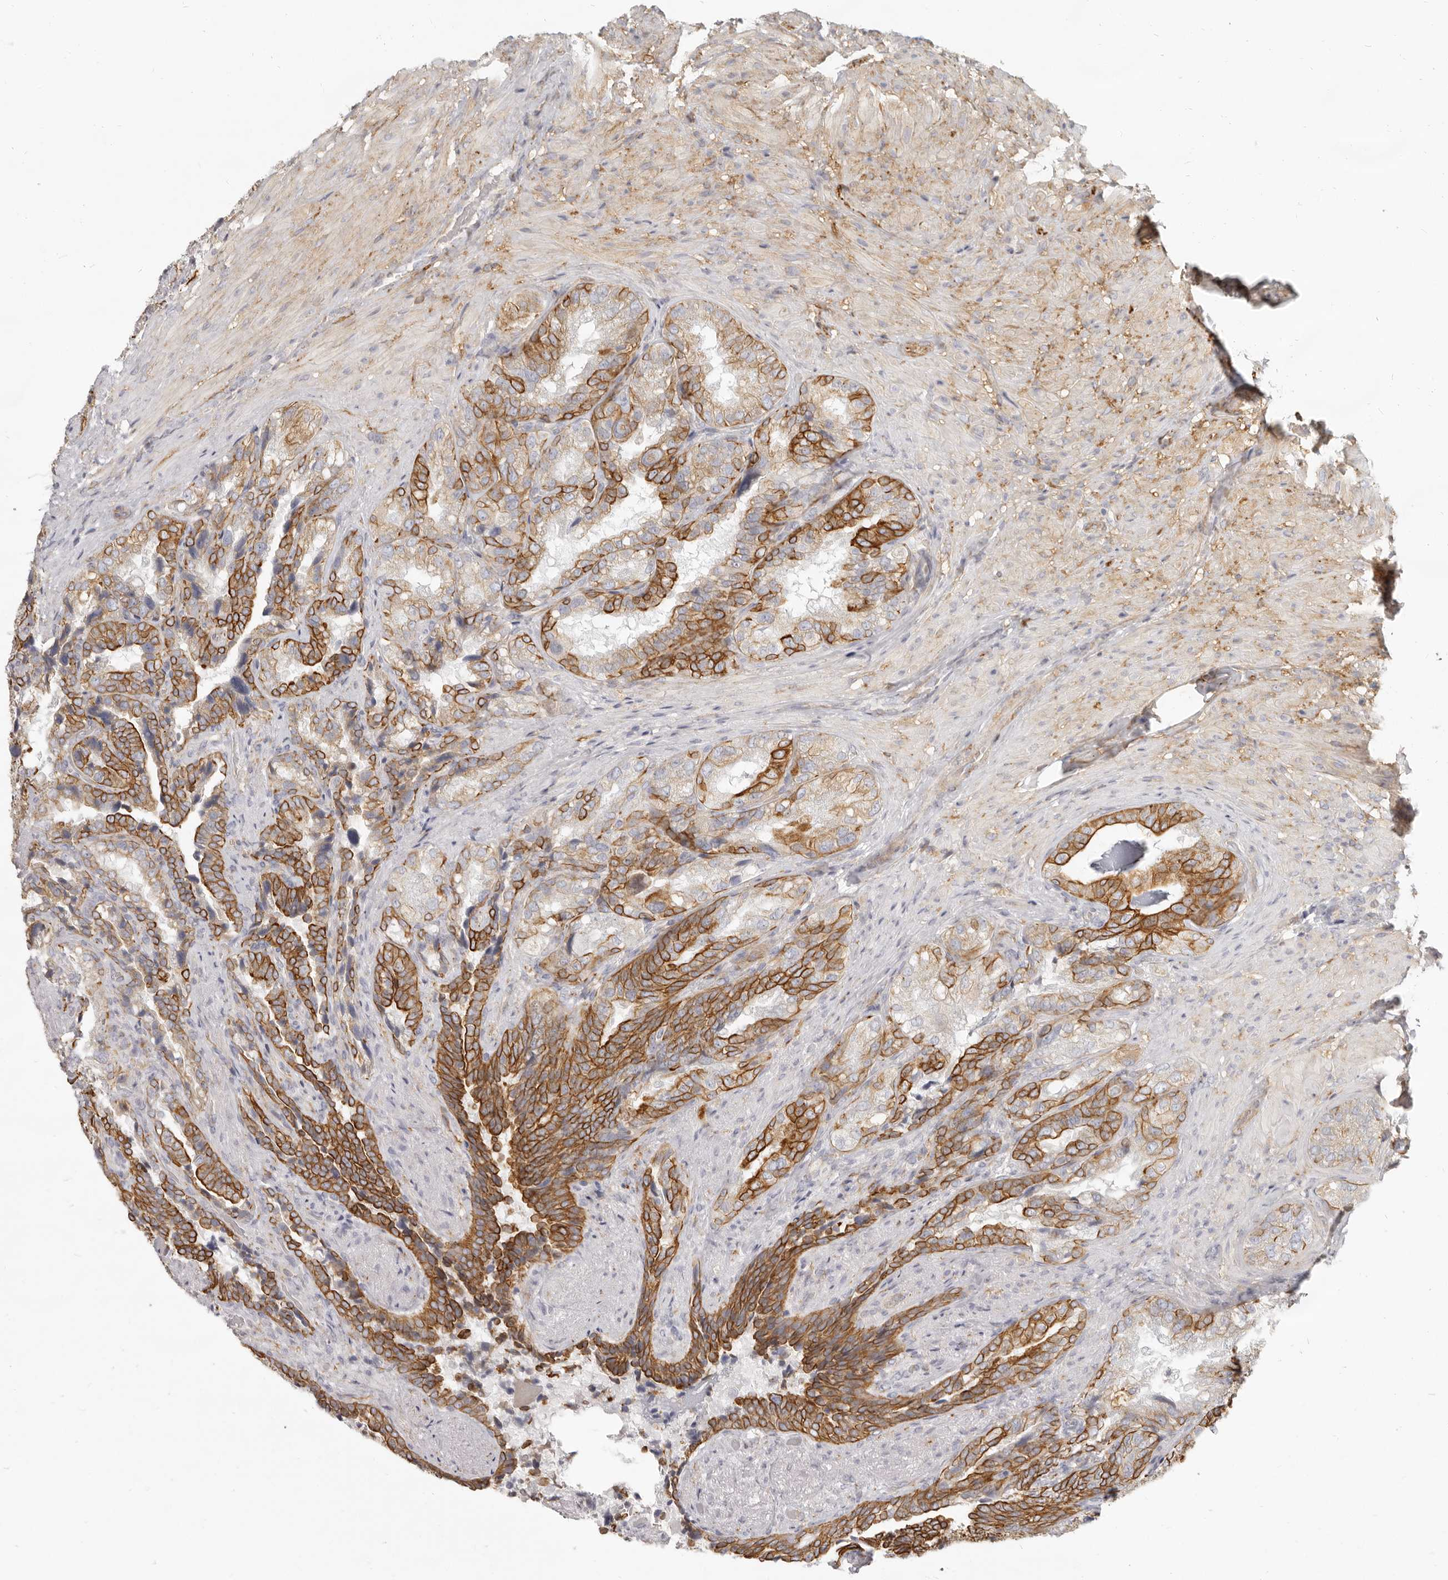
{"staining": {"intensity": "moderate", "quantity": "25%-75%", "location": "cytoplasmic/membranous"}, "tissue": "seminal vesicle", "cell_type": "Glandular cells", "image_type": "normal", "snomed": [{"axis": "morphology", "description": "Normal tissue, NOS"}, {"axis": "topography", "description": "Seminal veicle"}, {"axis": "topography", "description": "Peripheral nerve tissue"}], "caption": "This image reveals immunohistochemistry (IHC) staining of unremarkable seminal vesicle, with medium moderate cytoplasmic/membranous positivity in about 25%-75% of glandular cells.", "gene": "NIBAN1", "patient": {"sex": "male", "age": 63}}